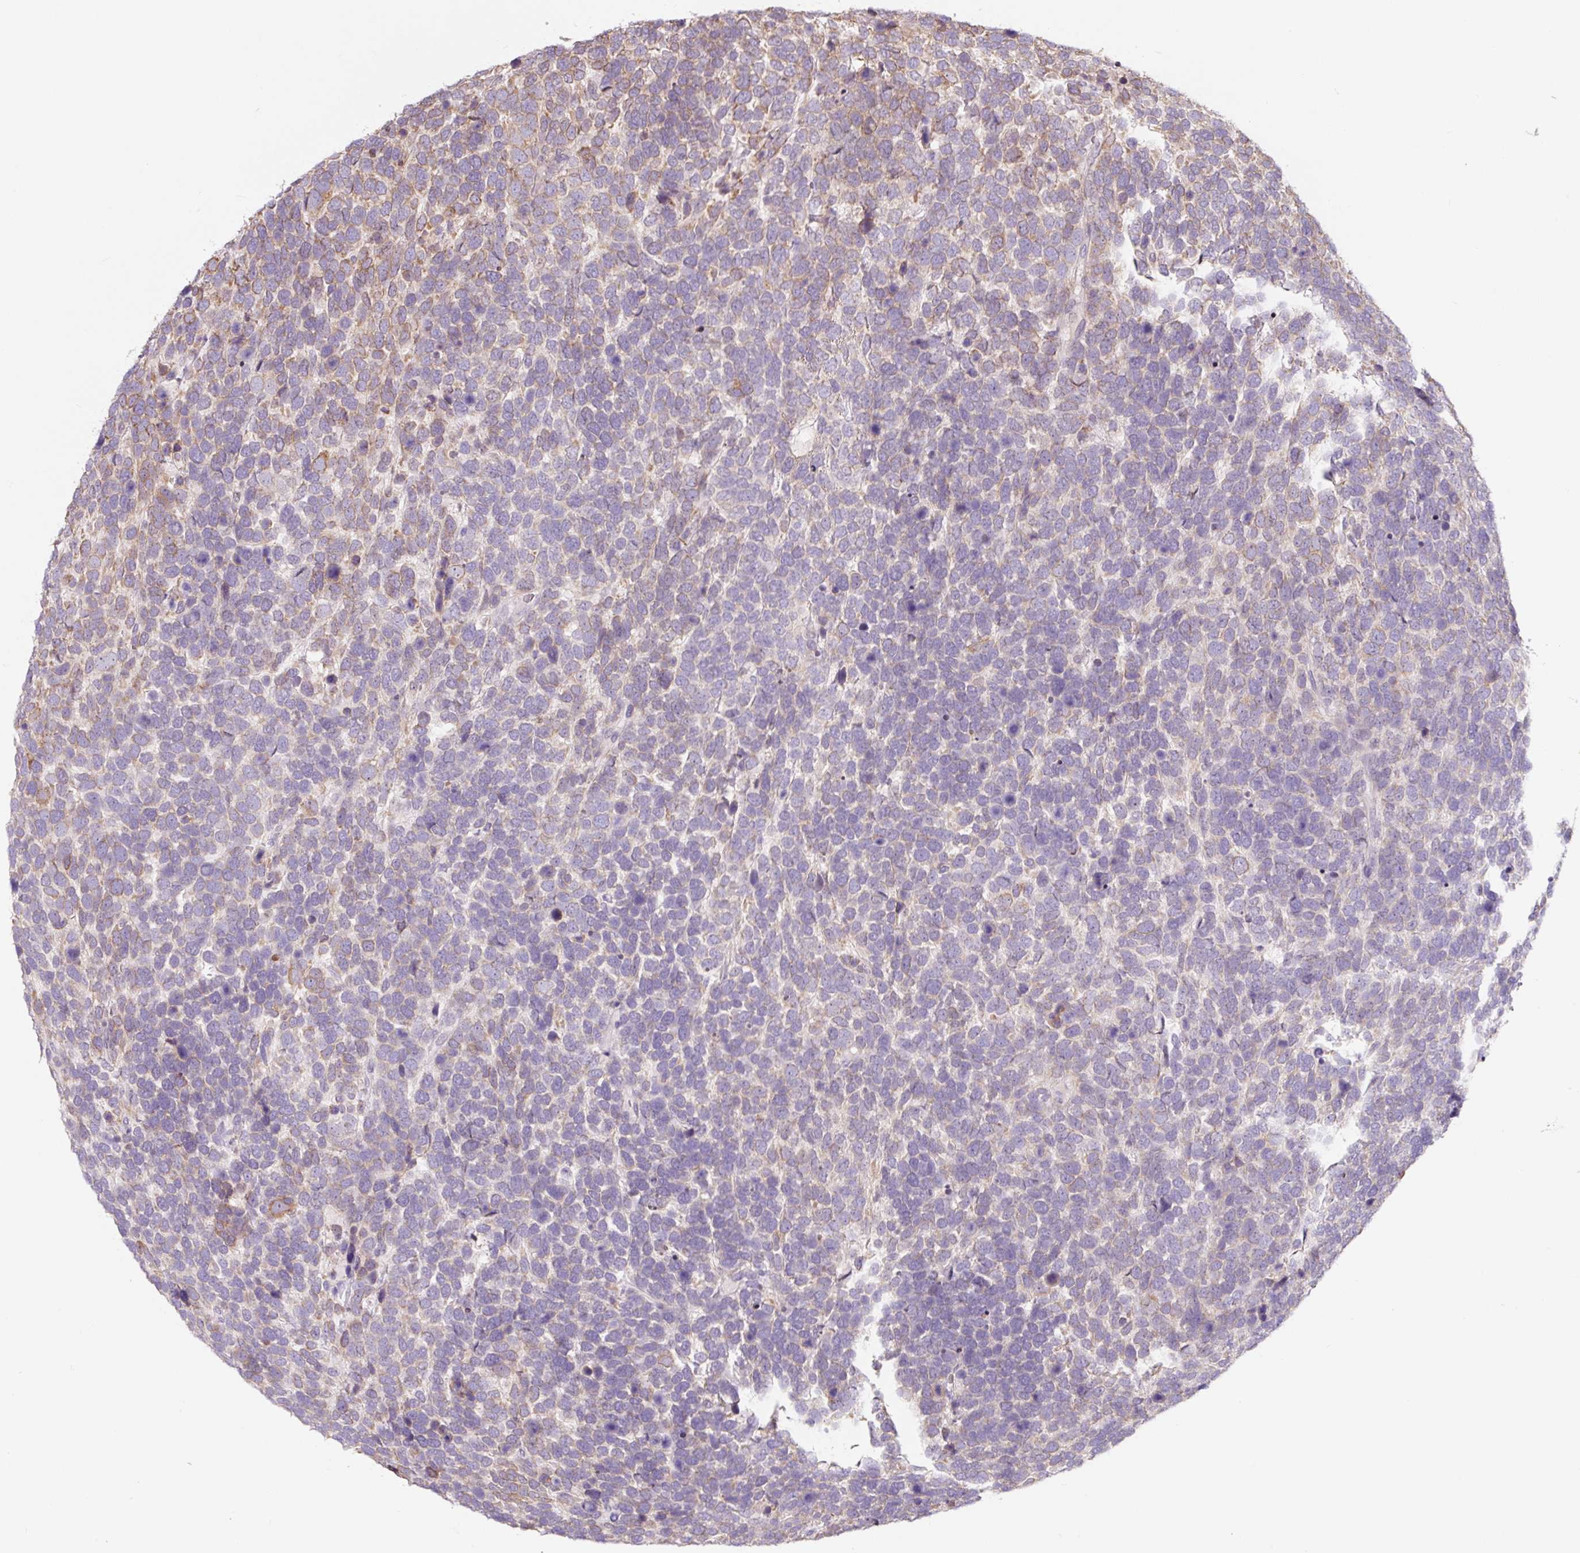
{"staining": {"intensity": "moderate", "quantity": "<25%", "location": "cytoplasmic/membranous"}, "tissue": "urothelial cancer", "cell_type": "Tumor cells", "image_type": "cancer", "snomed": [{"axis": "morphology", "description": "Urothelial carcinoma, High grade"}, {"axis": "topography", "description": "Urinary bladder"}], "caption": "Urothelial cancer tissue demonstrates moderate cytoplasmic/membranous staining in approximately <25% of tumor cells, visualized by immunohistochemistry. The staining is performed using DAB brown chromogen to label protein expression. The nuclei are counter-stained blue using hematoxylin.", "gene": "ASRGL1", "patient": {"sex": "female", "age": 82}}